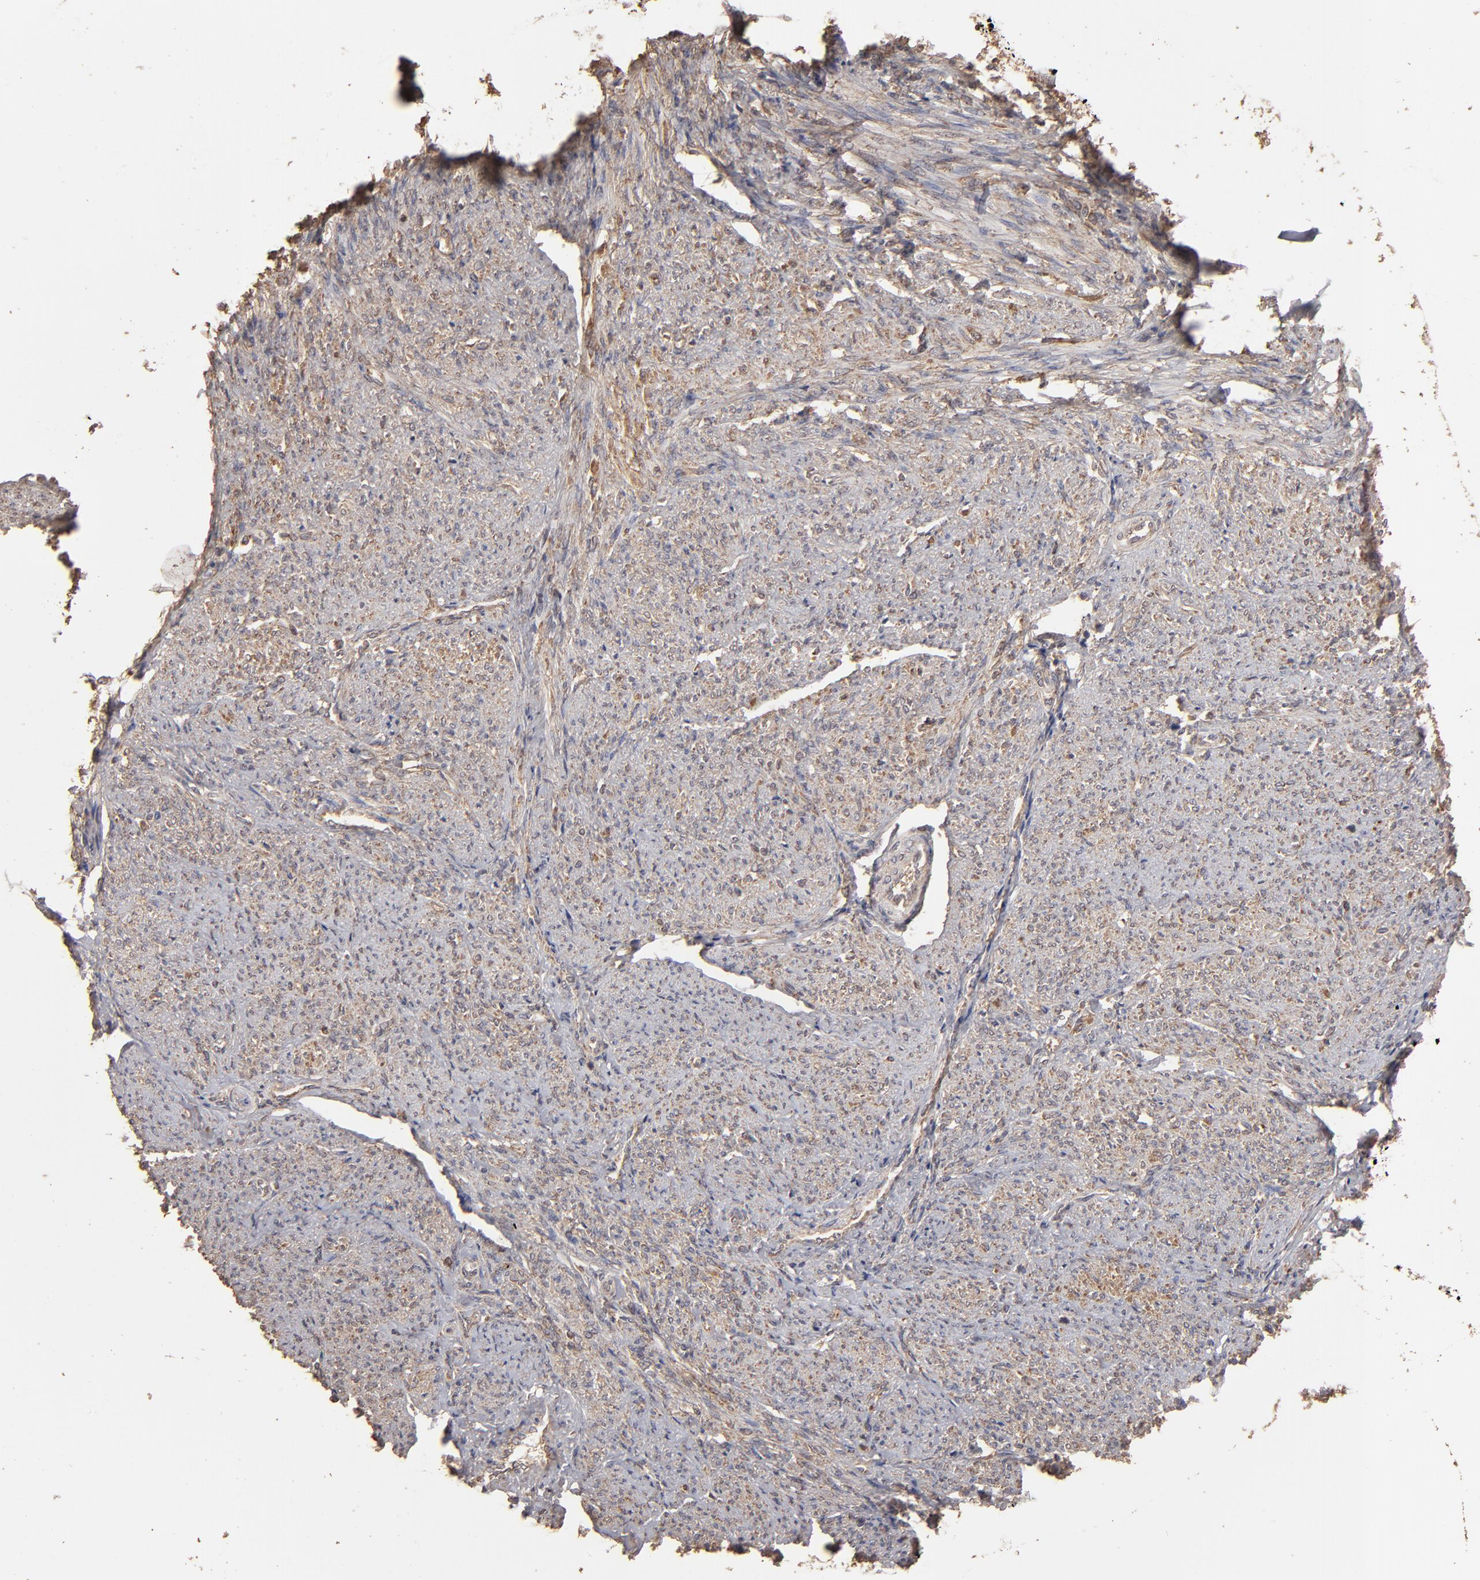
{"staining": {"intensity": "weak", "quantity": "25%-75%", "location": "cytoplasmic/membranous"}, "tissue": "smooth muscle", "cell_type": "Smooth muscle cells", "image_type": "normal", "snomed": [{"axis": "morphology", "description": "Normal tissue, NOS"}, {"axis": "topography", "description": "Smooth muscle"}], "caption": "Protein analysis of benign smooth muscle reveals weak cytoplasmic/membranous expression in about 25%-75% of smooth muscle cells.", "gene": "MMP2", "patient": {"sex": "female", "age": 65}}